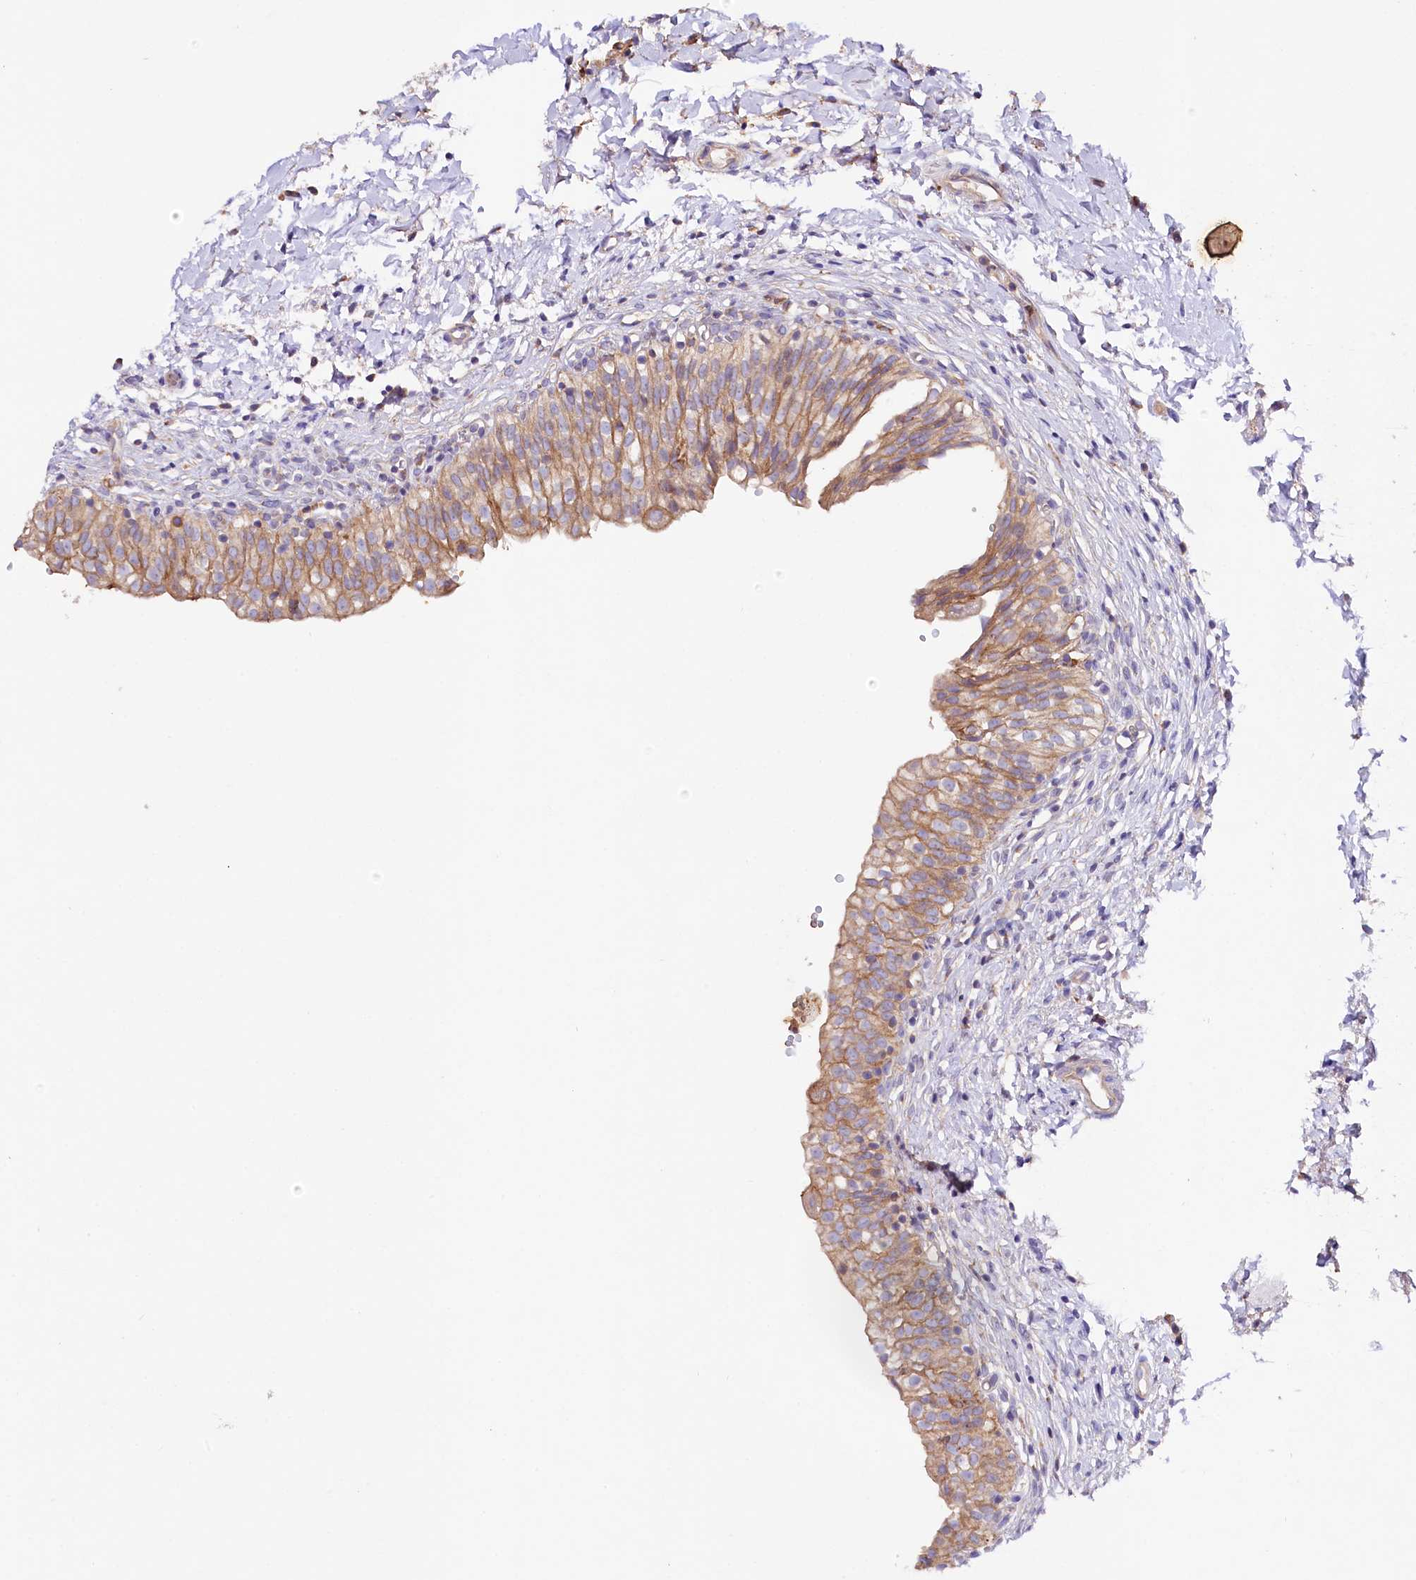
{"staining": {"intensity": "moderate", "quantity": ">75%", "location": "cytoplasmic/membranous"}, "tissue": "urinary bladder", "cell_type": "Urothelial cells", "image_type": "normal", "snomed": [{"axis": "morphology", "description": "Normal tissue, NOS"}, {"axis": "topography", "description": "Urinary bladder"}], "caption": "Moderate cytoplasmic/membranous positivity for a protein is present in approximately >75% of urothelial cells of benign urinary bladder using IHC.", "gene": "SACM1L", "patient": {"sex": "male", "age": 55}}